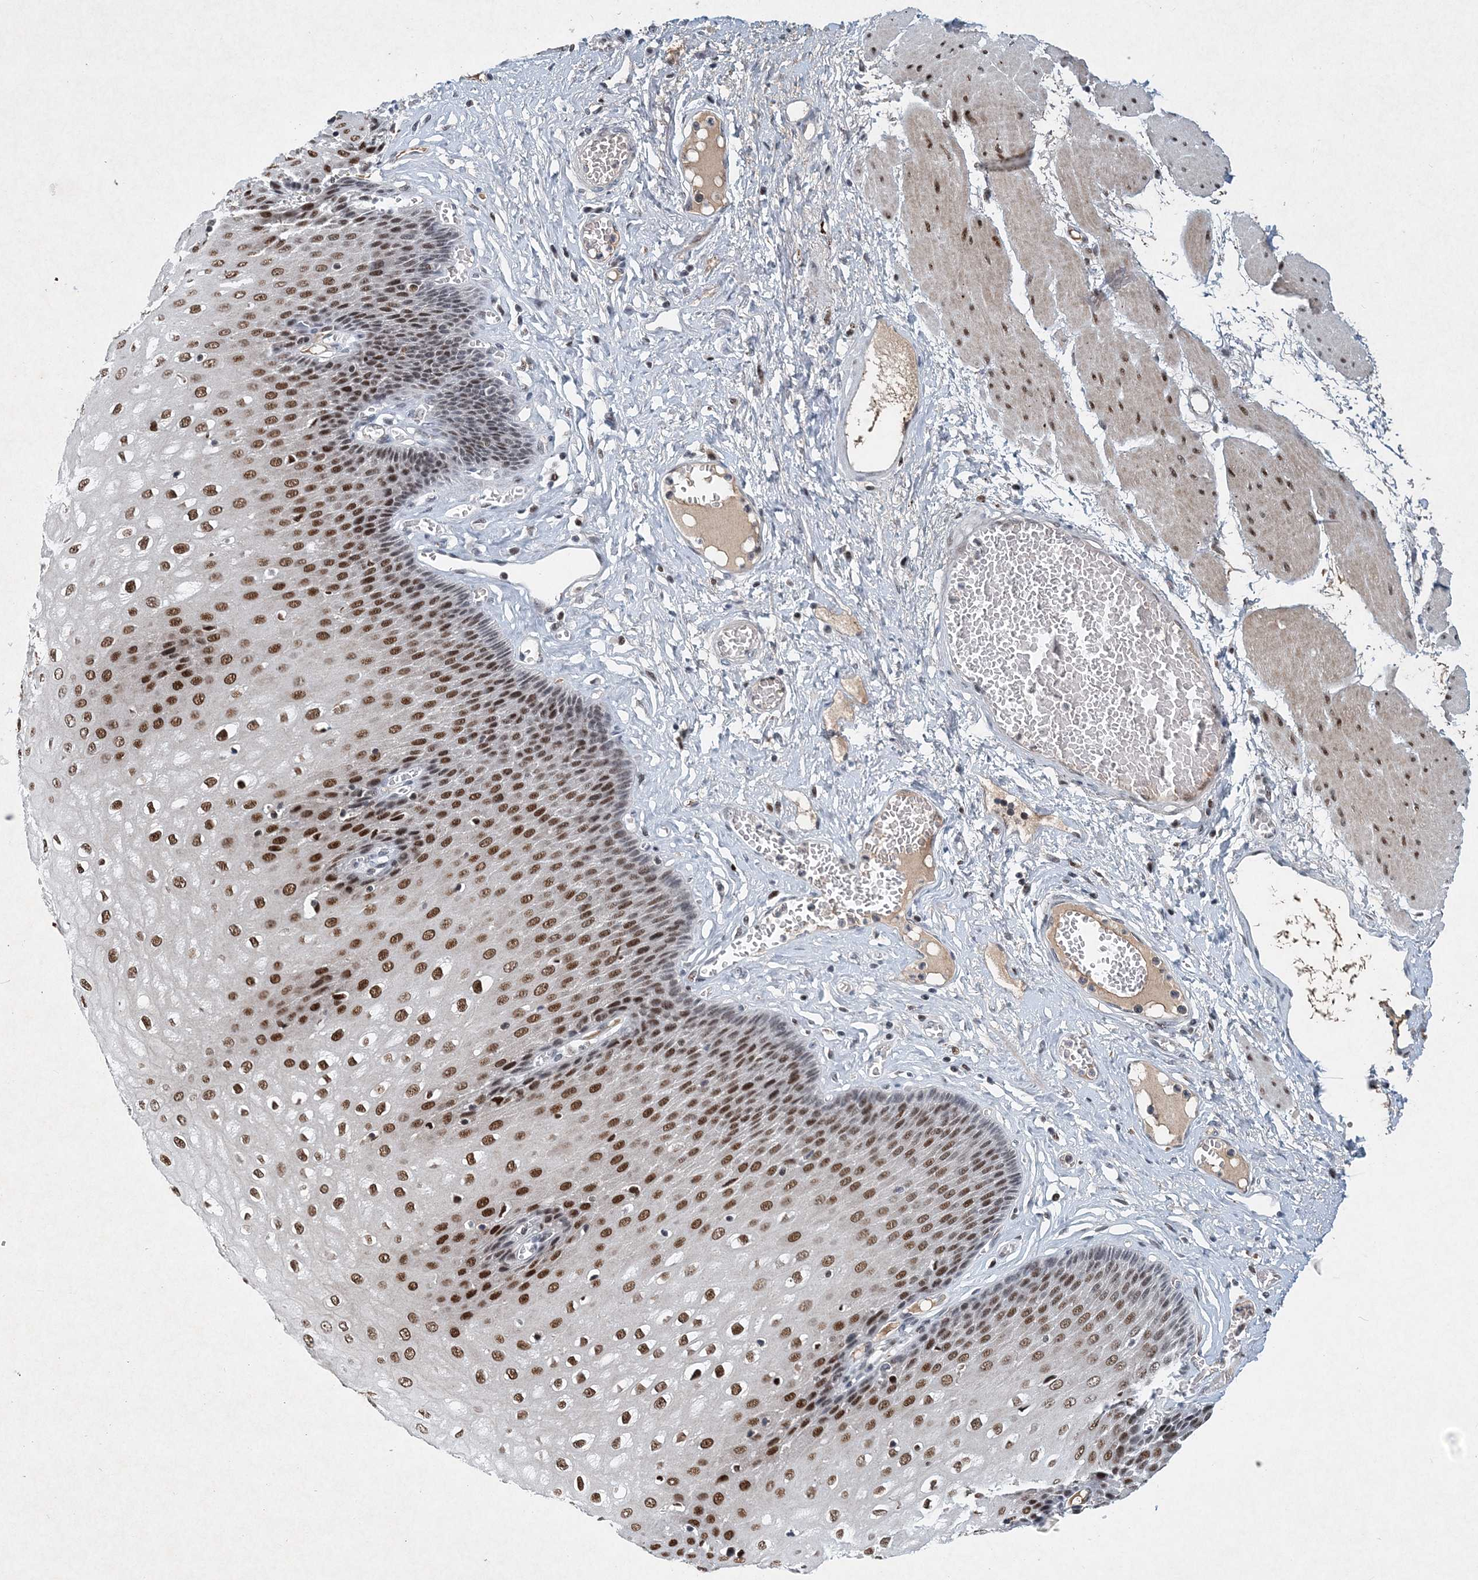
{"staining": {"intensity": "strong", "quantity": ">75%", "location": "nuclear"}, "tissue": "esophagus", "cell_type": "Squamous epithelial cells", "image_type": "normal", "snomed": [{"axis": "morphology", "description": "Normal tissue, NOS"}, {"axis": "topography", "description": "Esophagus"}], "caption": "Protein expression analysis of normal esophagus displays strong nuclear expression in about >75% of squamous epithelial cells.", "gene": "KPNA4", "patient": {"sex": "male", "age": 60}}